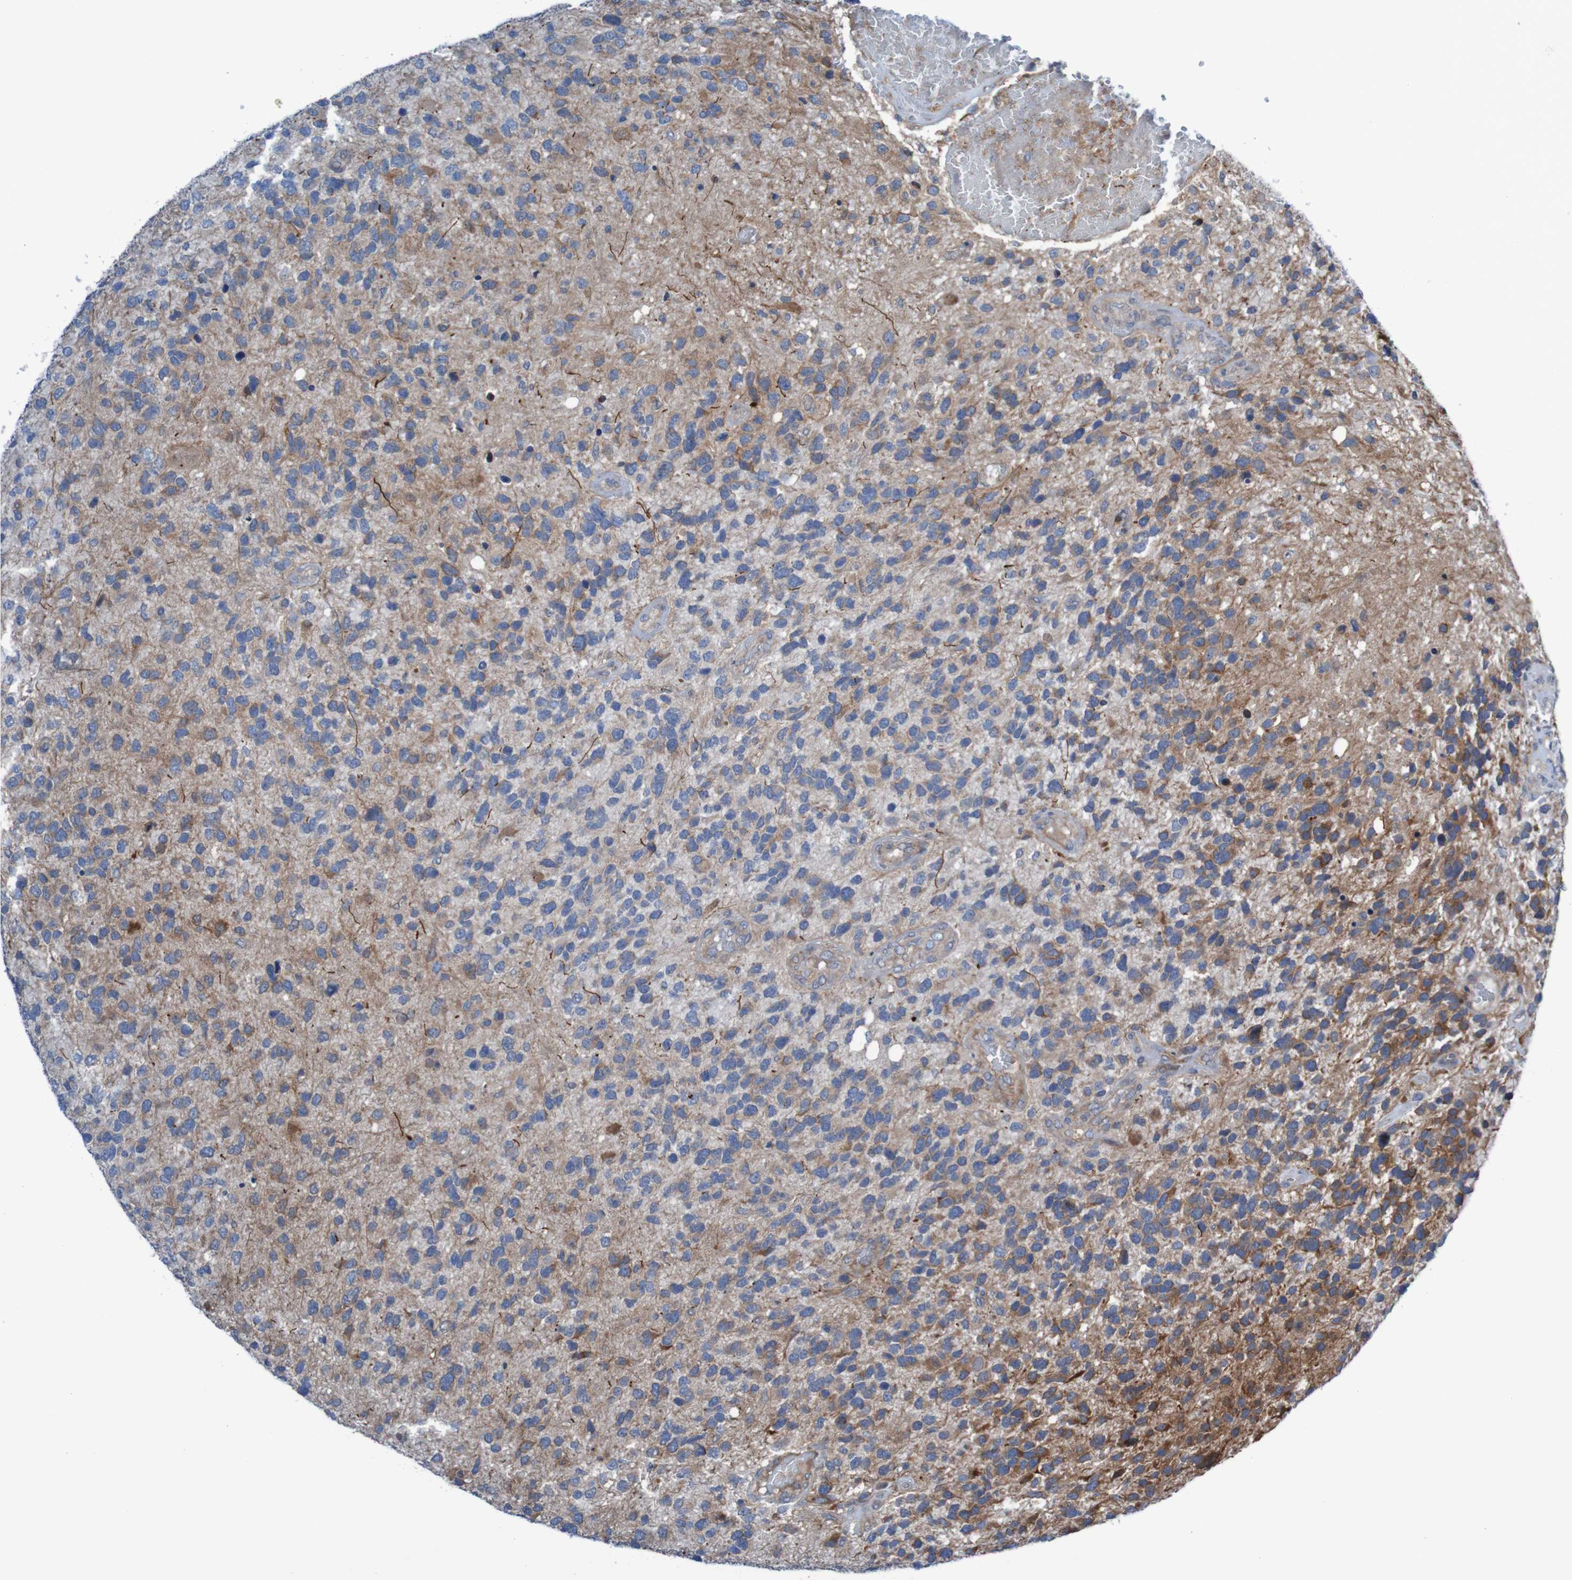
{"staining": {"intensity": "moderate", "quantity": "<25%", "location": "cytoplasmic/membranous"}, "tissue": "glioma", "cell_type": "Tumor cells", "image_type": "cancer", "snomed": [{"axis": "morphology", "description": "Glioma, malignant, High grade"}, {"axis": "topography", "description": "Brain"}], "caption": "Immunohistochemistry micrograph of human malignant glioma (high-grade) stained for a protein (brown), which exhibits low levels of moderate cytoplasmic/membranous expression in about <25% of tumor cells.", "gene": "ANGPT4", "patient": {"sex": "female", "age": 58}}